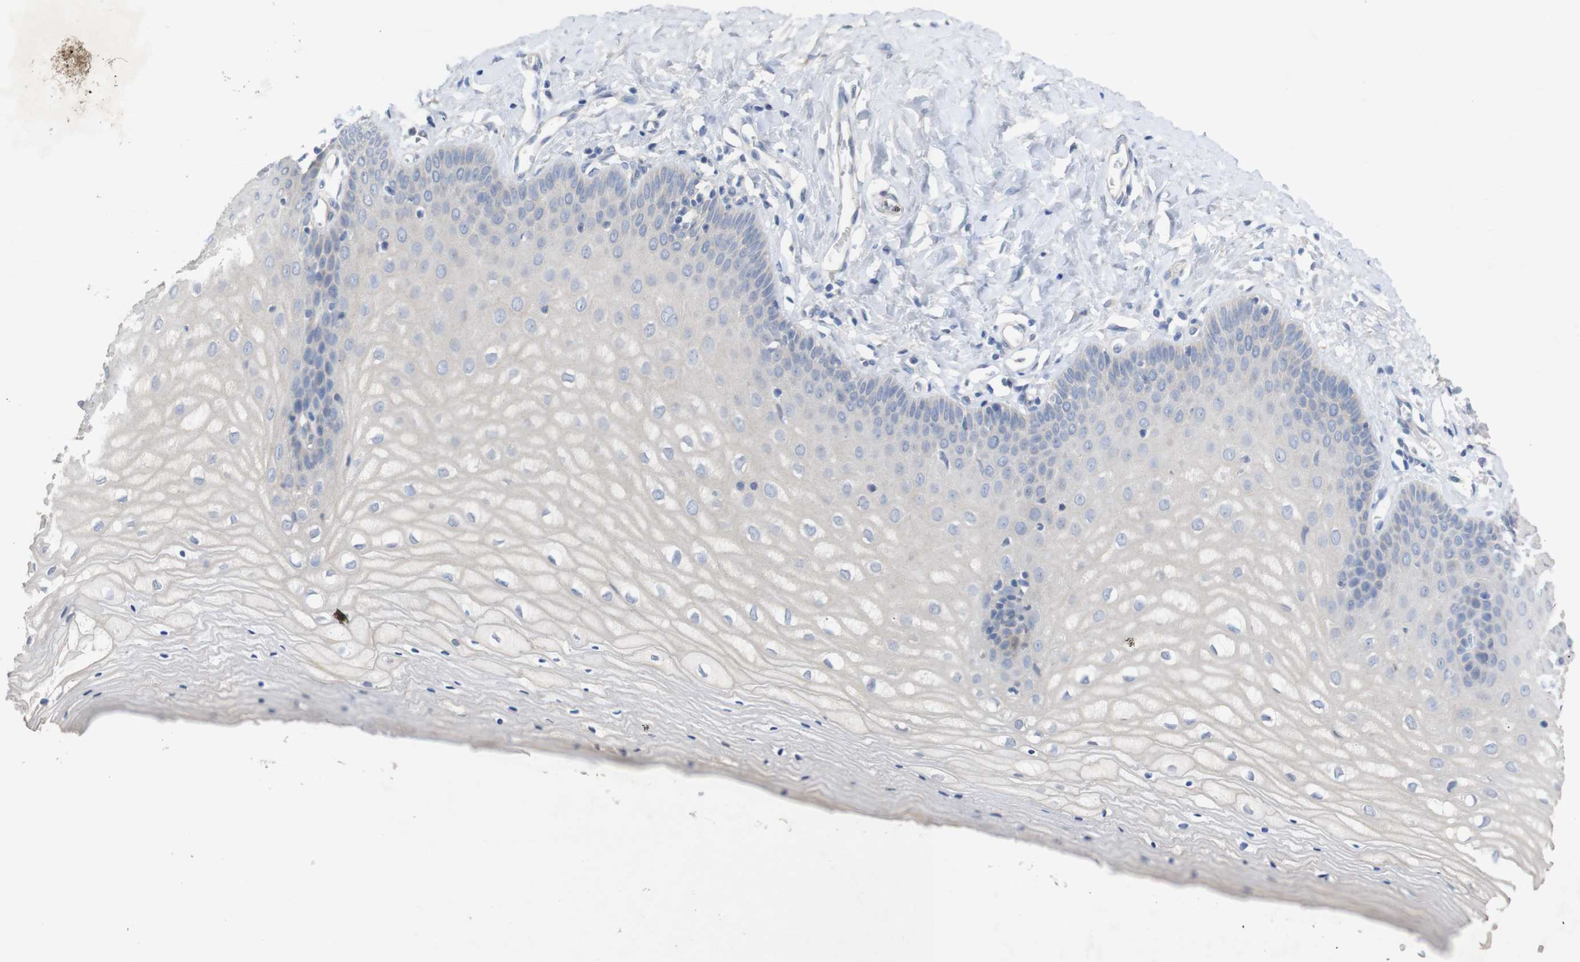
{"staining": {"intensity": "weak", "quantity": ">75%", "location": "cytoplasmic/membranous"}, "tissue": "cervix", "cell_type": "Glandular cells", "image_type": "normal", "snomed": [{"axis": "morphology", "description": "Normal tissue, NOS"}, {"axis": "topography", "description": "Cervix"}], "caption": "Cervix stained with DAB immunohistochemistry demonstrates low levels of weak cytoplasmic/membranous positivity in approximately >75% of glandular cells.", "gene": "BCAR3", "patient": {"sex": "female", "age": 55}}